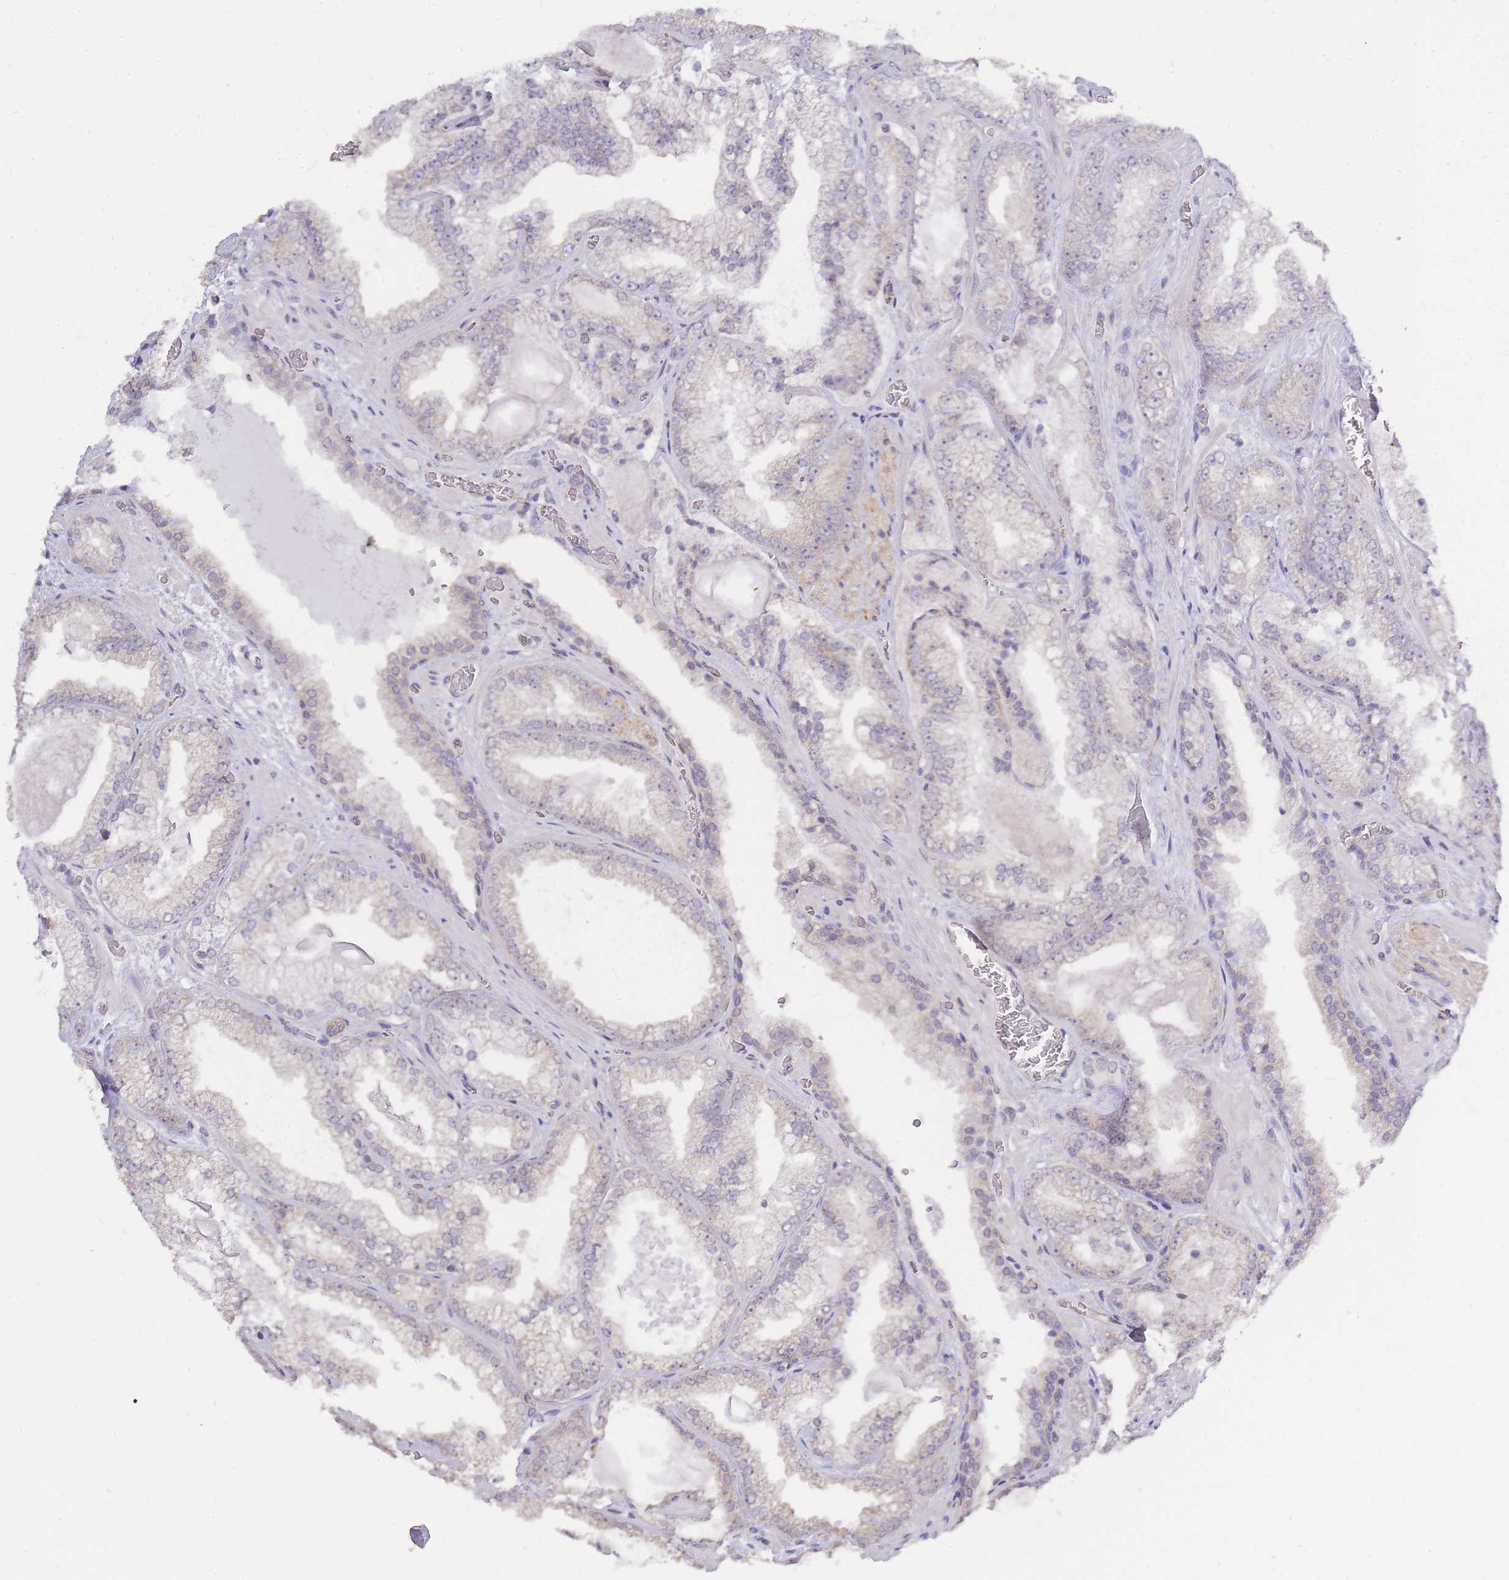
{"staining": {"intensity": "negative", "quantity": "none", "location": "none"}, "tissue": "prostate cancer", "cell_type": "Tumor cells", "image_type": "cancer", "snomed": [{"axis": "morphology", "description": "Adenocarcinoma, Low grade"}, {"axis": "topography", "description": "Prostate"}], "caption": "Tumor cells are negative for protein expression in human prostate cancer (low-grade adenocarcinoma). (DAB (3,3'-diaminobenzidine) immunohistochemistry (IHC), high magnification).", "gene": "C19orf25", "patient": {"sex": "male", "age": 57}}